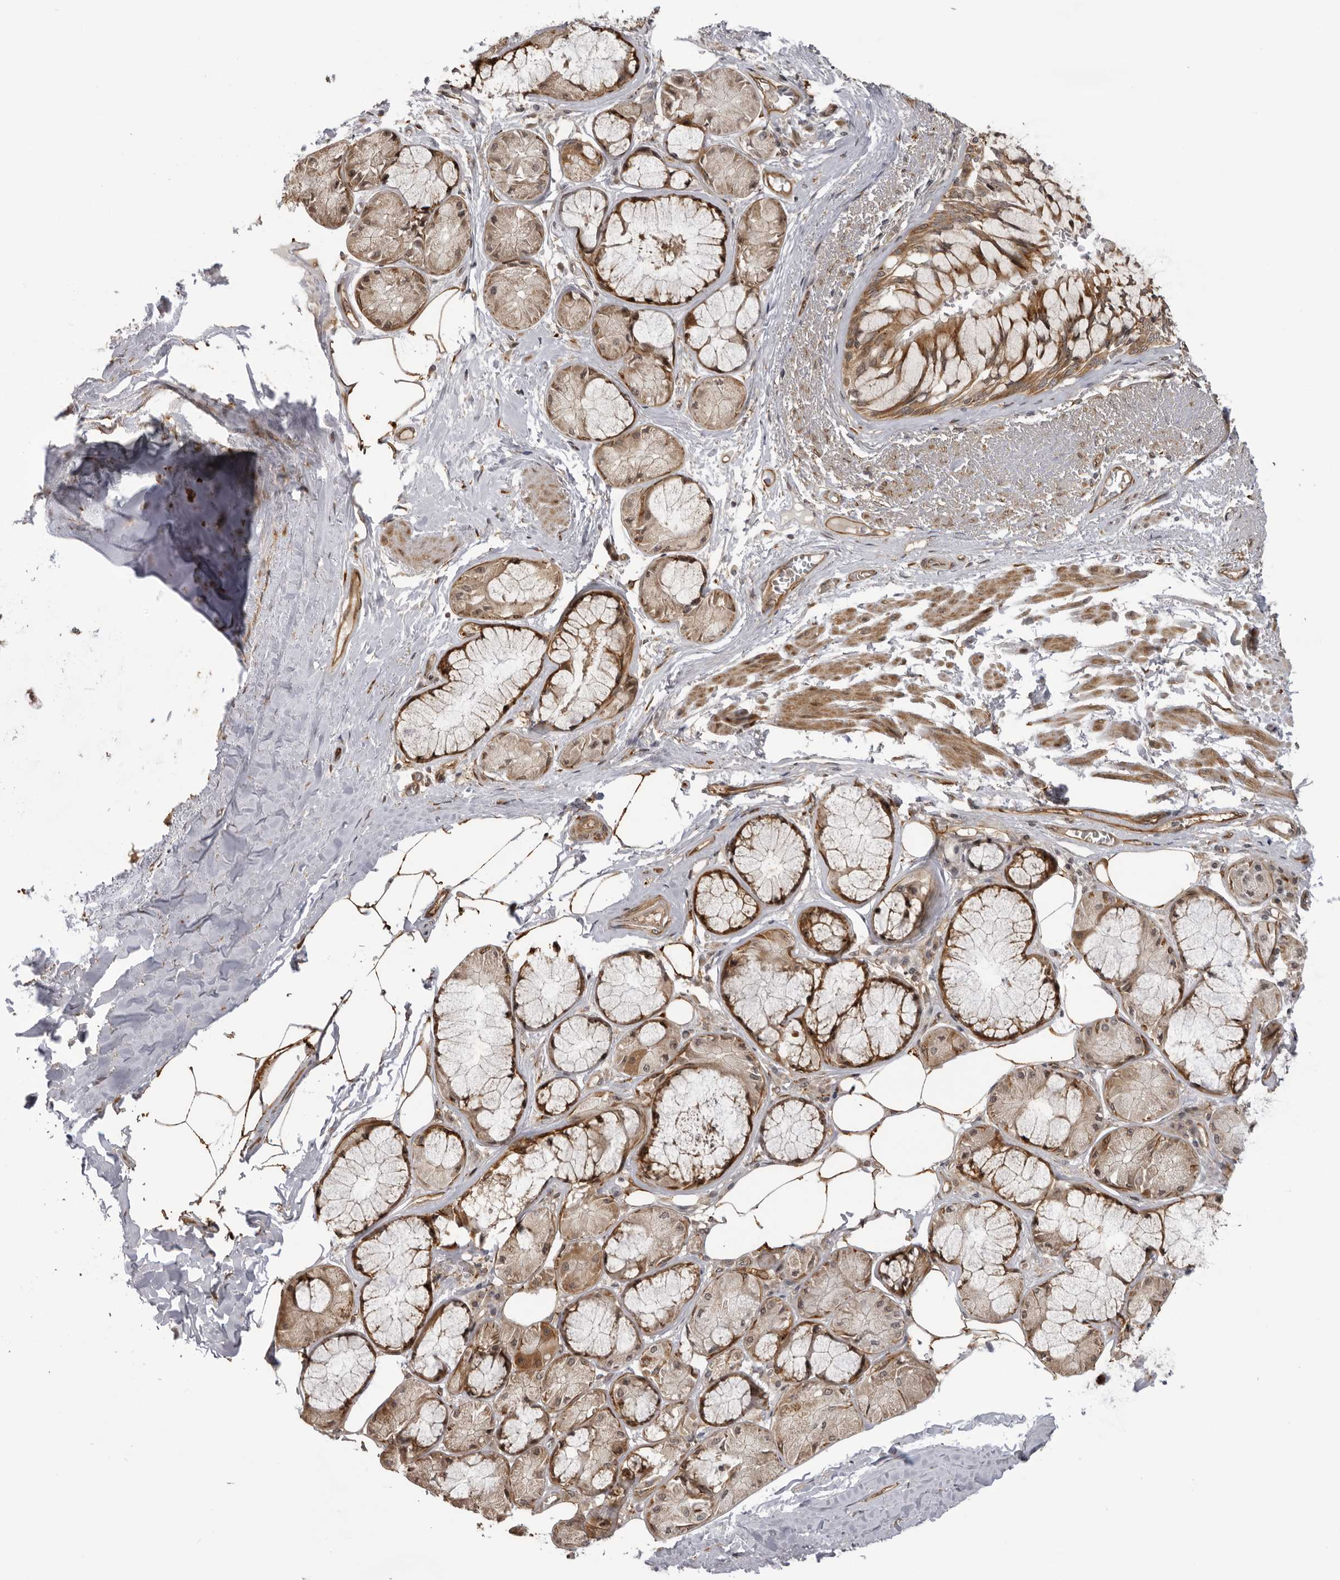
{"staining": {"intensity": "moderate", "quantity": ">75%", "location": "cytoplasmic/membranous"}, "tissue": "bronchus", "cell_type": "Respiratory epithelial cells", "image_type": "normal", "snomed": [{"axis": "morphology", "description": "Normal tissue, NOS"}, {"axis": "topography", "description": "Bronchus"}], "caption": "The photomicrograph reveals a brown stain indicating the presence of a protein in the cytoplasmic/membranous of respiratory epithelial cells in bronchus.", "gene": "DNAH14", "patient": {"sex": "male", "age": 66}}